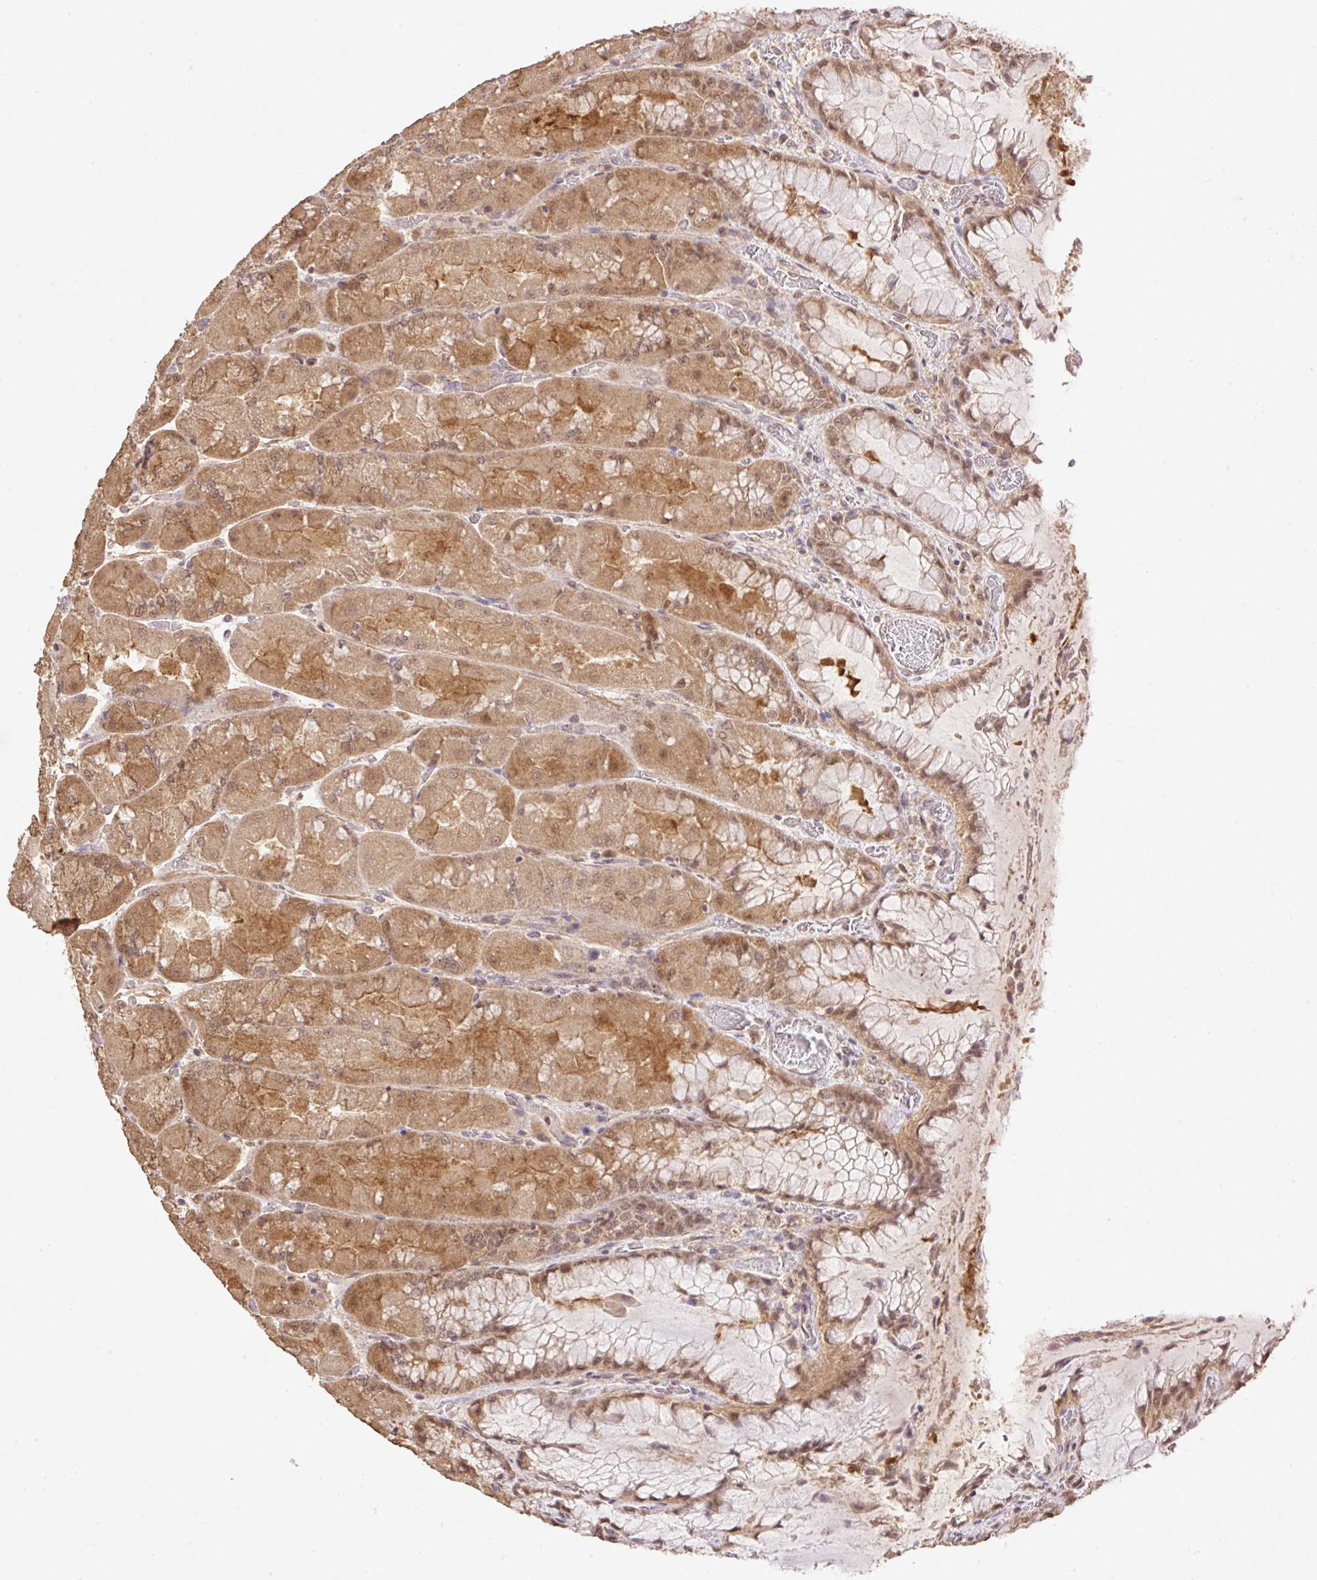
{"staining": {"intensity": "moderate", "quantity": ">75%", "location": "cytoplasmic/membranous,nuclear"}, "tissue": "stomach", "cell_type": "Glandular cells", "image_type": "normal", "snomed": [{"axis": "morphology", "description": "Normal tissue, NOS"}, {"axis": "topography", "description": "Stomach"}], "caption": "Protein expression analysis of unremarkable human stomach reveals moderate cytoplasmic/membranous,nuclear positivity in about >75% of glandular cells.", "gene": "VPS25", "patient": {"sex": "female", "age": 61}}